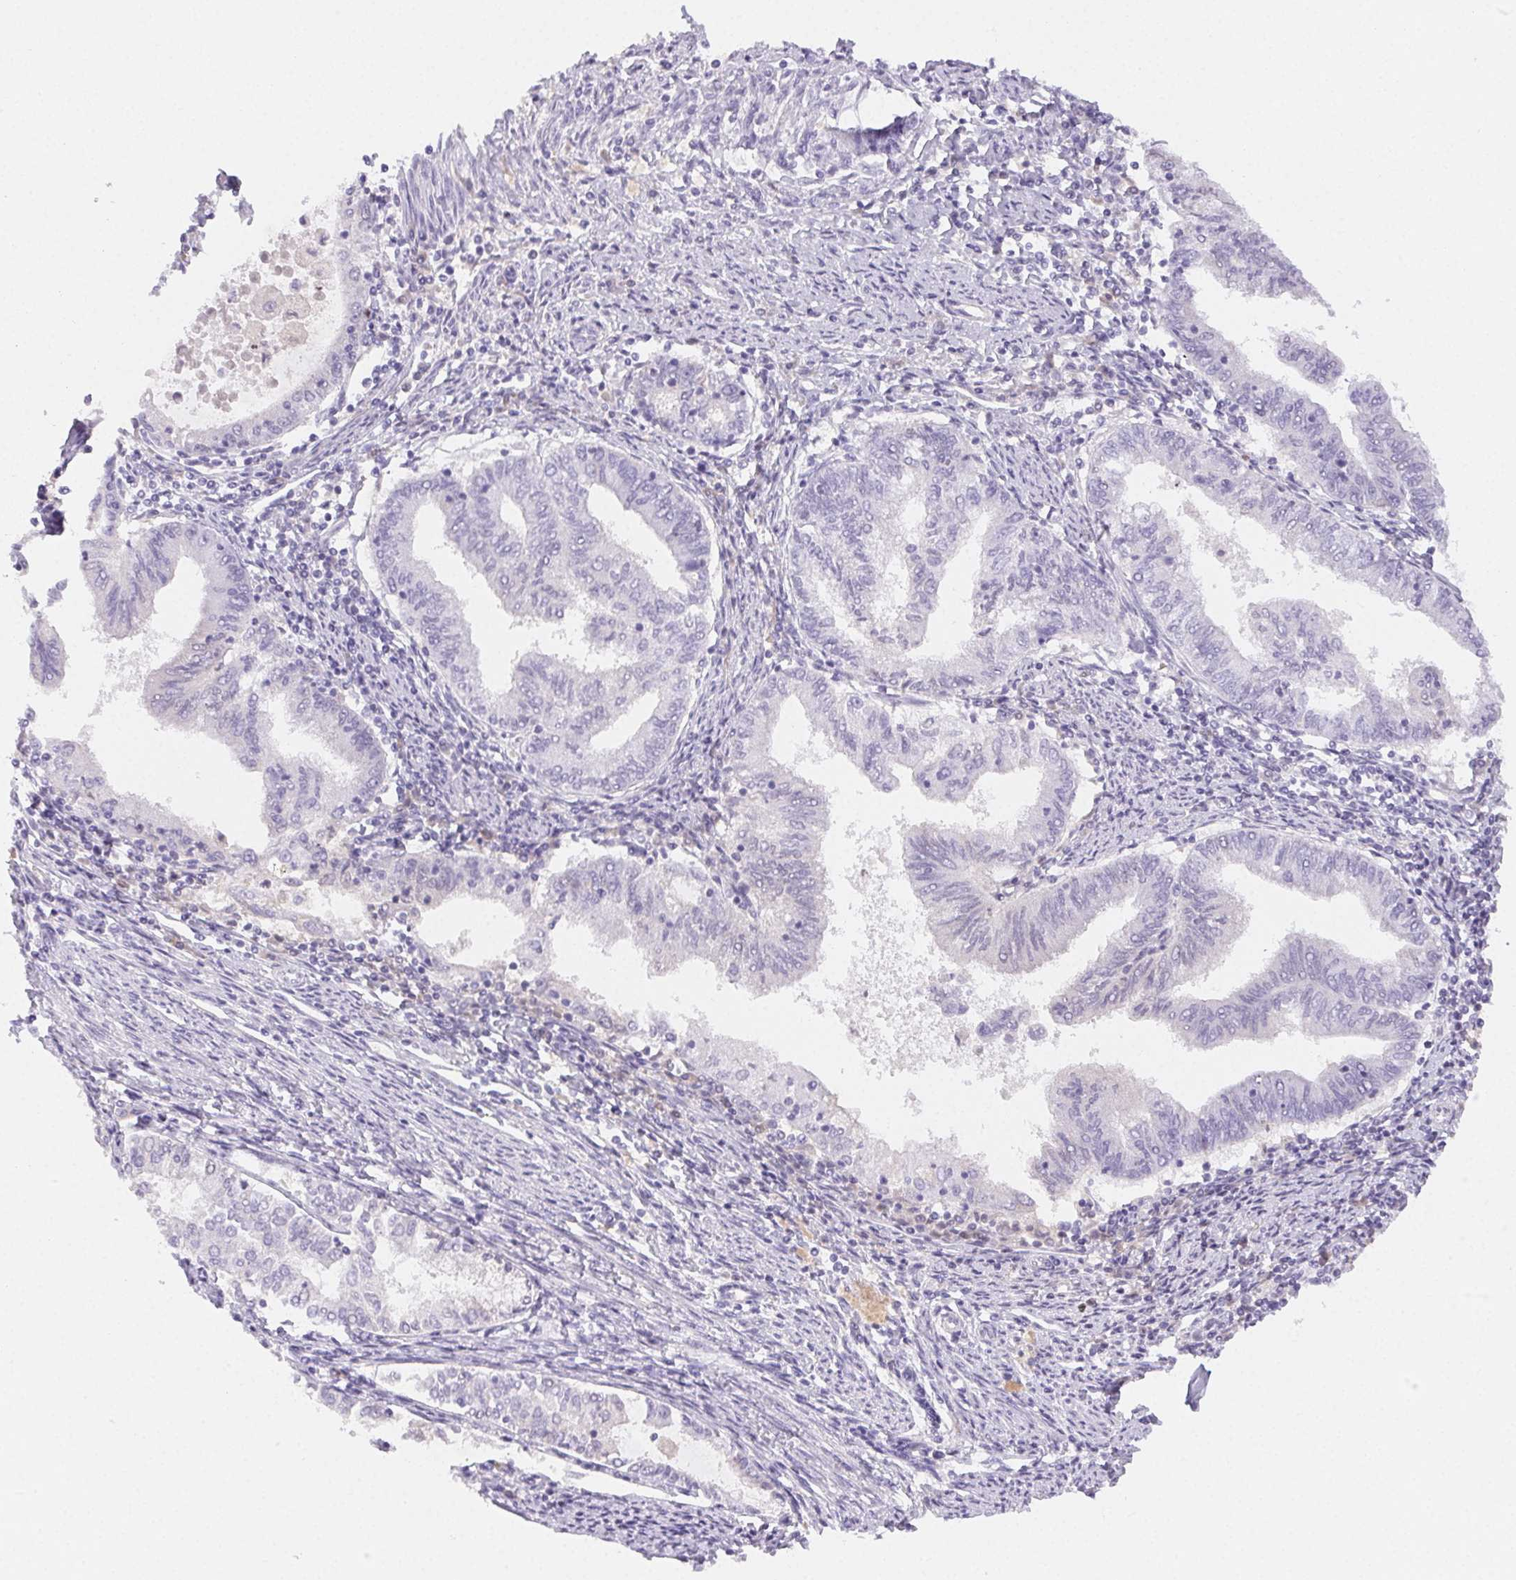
{"staining": {"intensity": "negative", "quantity": "none", "location": "none"}, "tissue": "endometrial cancer", "cell_type": "Tumor cells", "image_type": "cancer", "snomed": [{"axis": "morphology", "description": "Adenocarcinoma, NOS"}, {"axis": "topography", "description": "Endometrium"}], "caption": "This is a histopathology image of immunohistochemistry staining of endometrial adenocarcinoma, which shows no expression in tumor cells.", "gene": "PADI4", "patient": {"sex": "female", "age": 79}}